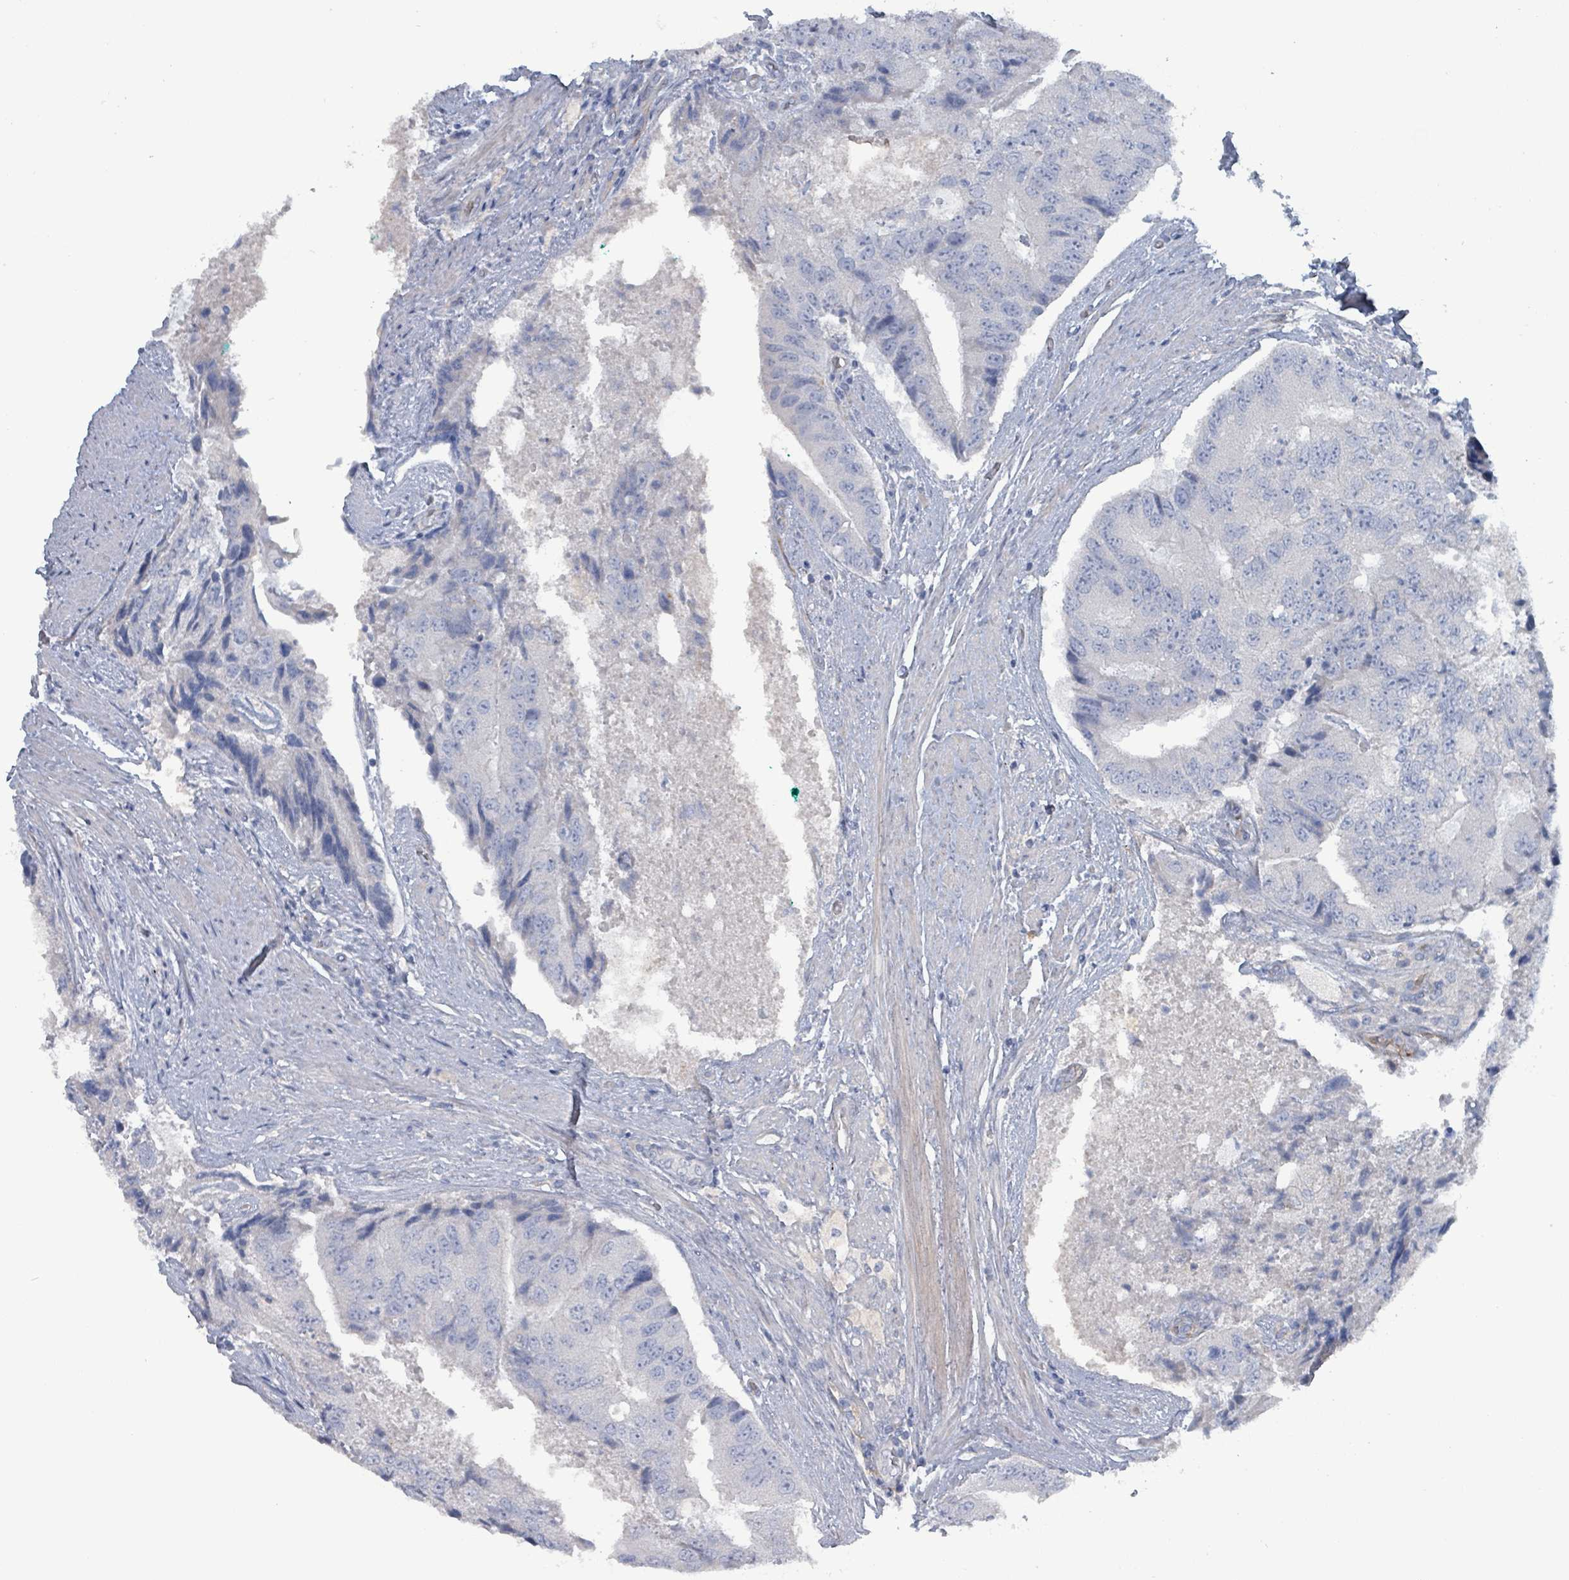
{"staining": {"intensity": "negative", "quantity": "none", "location": "none"}, "tissue": "prostate cancer", "cell_type": "Tumor cells", "image_type": "cancer", "snomed": [{"axis": "morphology", "description": "Adenocarcinoma, High grade"}, {"axis": "topography", "description": "Prostate"}], "caption": "An immunohistochemistry (IHC) photomicrograph of adenocarcinoma (high-grade) (prostate) is shown. There is no staining in tumor cells of adenocarcinoma (high-grade) (prostate).", "gene": "TAAR5", "patient": {"sex": "male", "age": 70}}